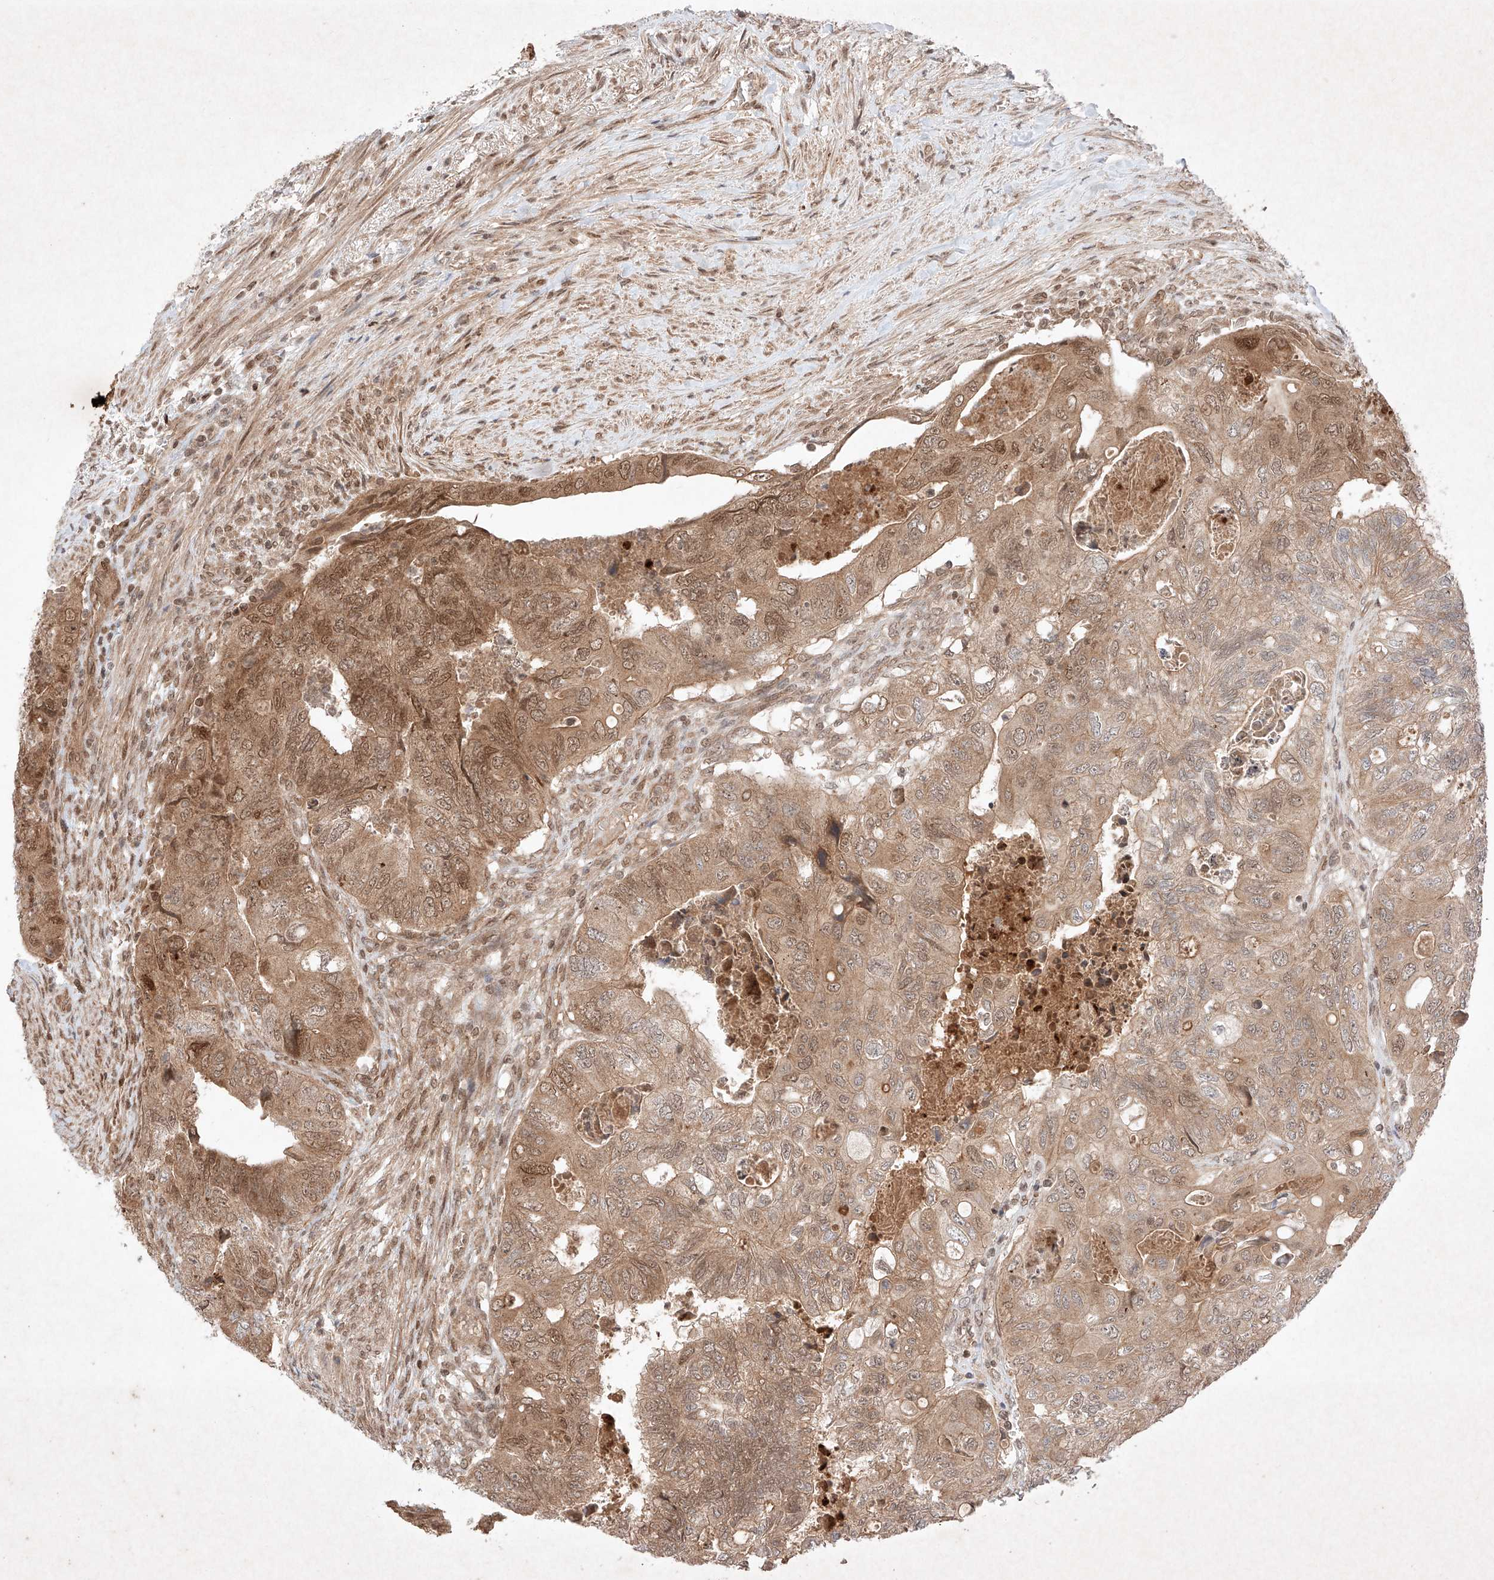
{"staining": {"intensity": "moderate", "quantity": ">75%", "location": "cytoplasmic/membranous,nuclear"}, "tissue": "colorectal cancer", "cell_type": "Tumor cells", "image_type": "cancer", "snomed": [{"axis": "morphology", "description": "Adenocarcinoma, NOS"}, {"axis": "topography", "description": "Rectum"}], "caption": "The immunohistochemical stain highlights moderate cytoplasmic/membranous and nuclear expression in tumor cells of colorectal adenocarcinoma tissue.", "gene": "RNF31", "patient": {"sex": "male", "age": 63}}